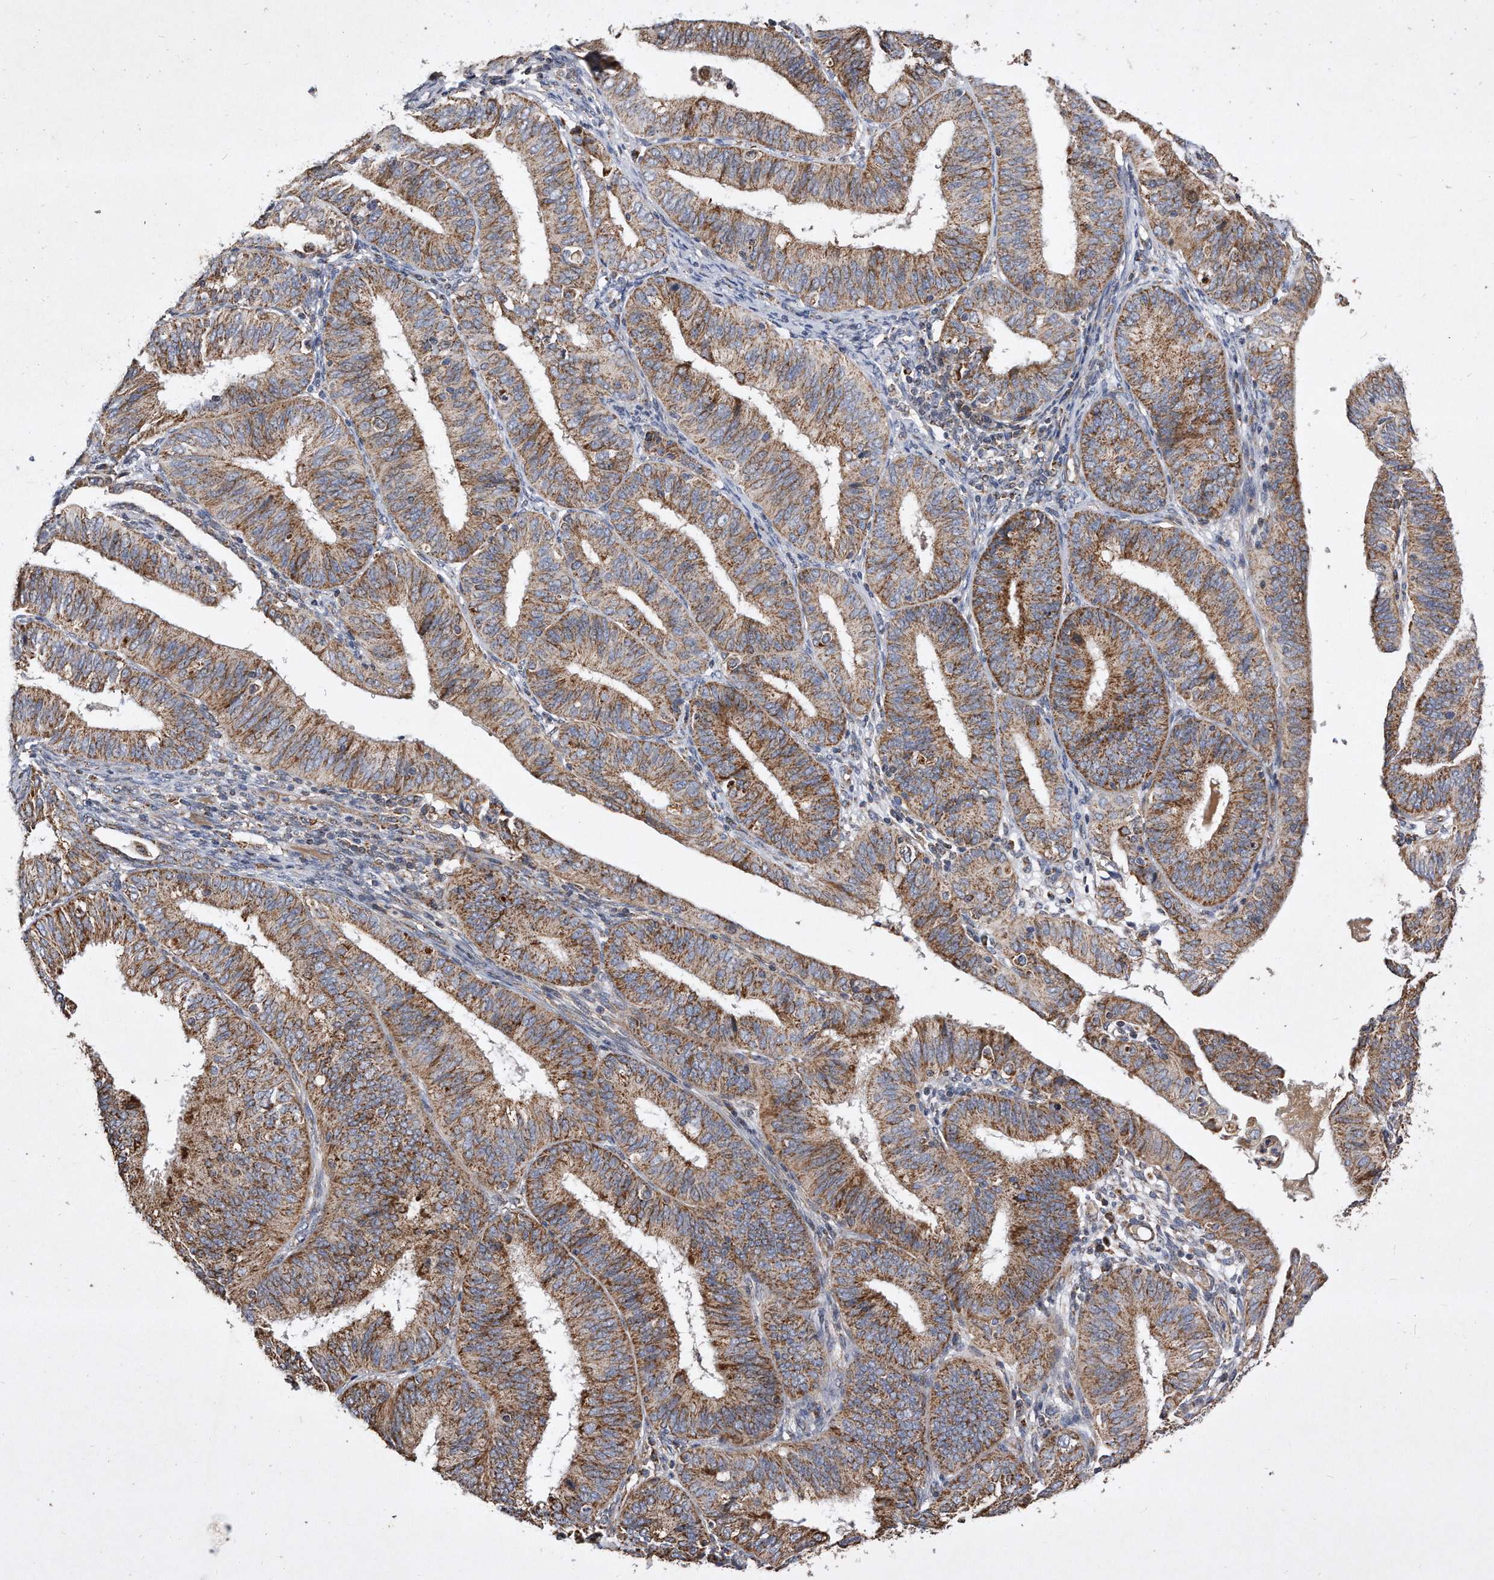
{"staining": {"intensity": "moderate", "quantity": ">75%", "location": "cytoplasmic/membranous"}, "tissue": "endometrial cancer", "cell_type": "Tumor cells", "image_type": "cancer", "snomed": [{"axis": "morphology", "description": "Adenocarcinoma, NOS"}, {"axis": "topography", "description": "Endometrium"}], "caption": "A brown stain shows moderate cytoplasmic/membranous staining of a protein in endometrial cancer tumor cells. (Stains: DAB (3,3'-diaminobenzidine) in brown, nuclei in blue, Microscopy: brightfield microscopy at high magnification).", "gene": "PPP5C", "patient": {"sex": "female", "age": 51}}